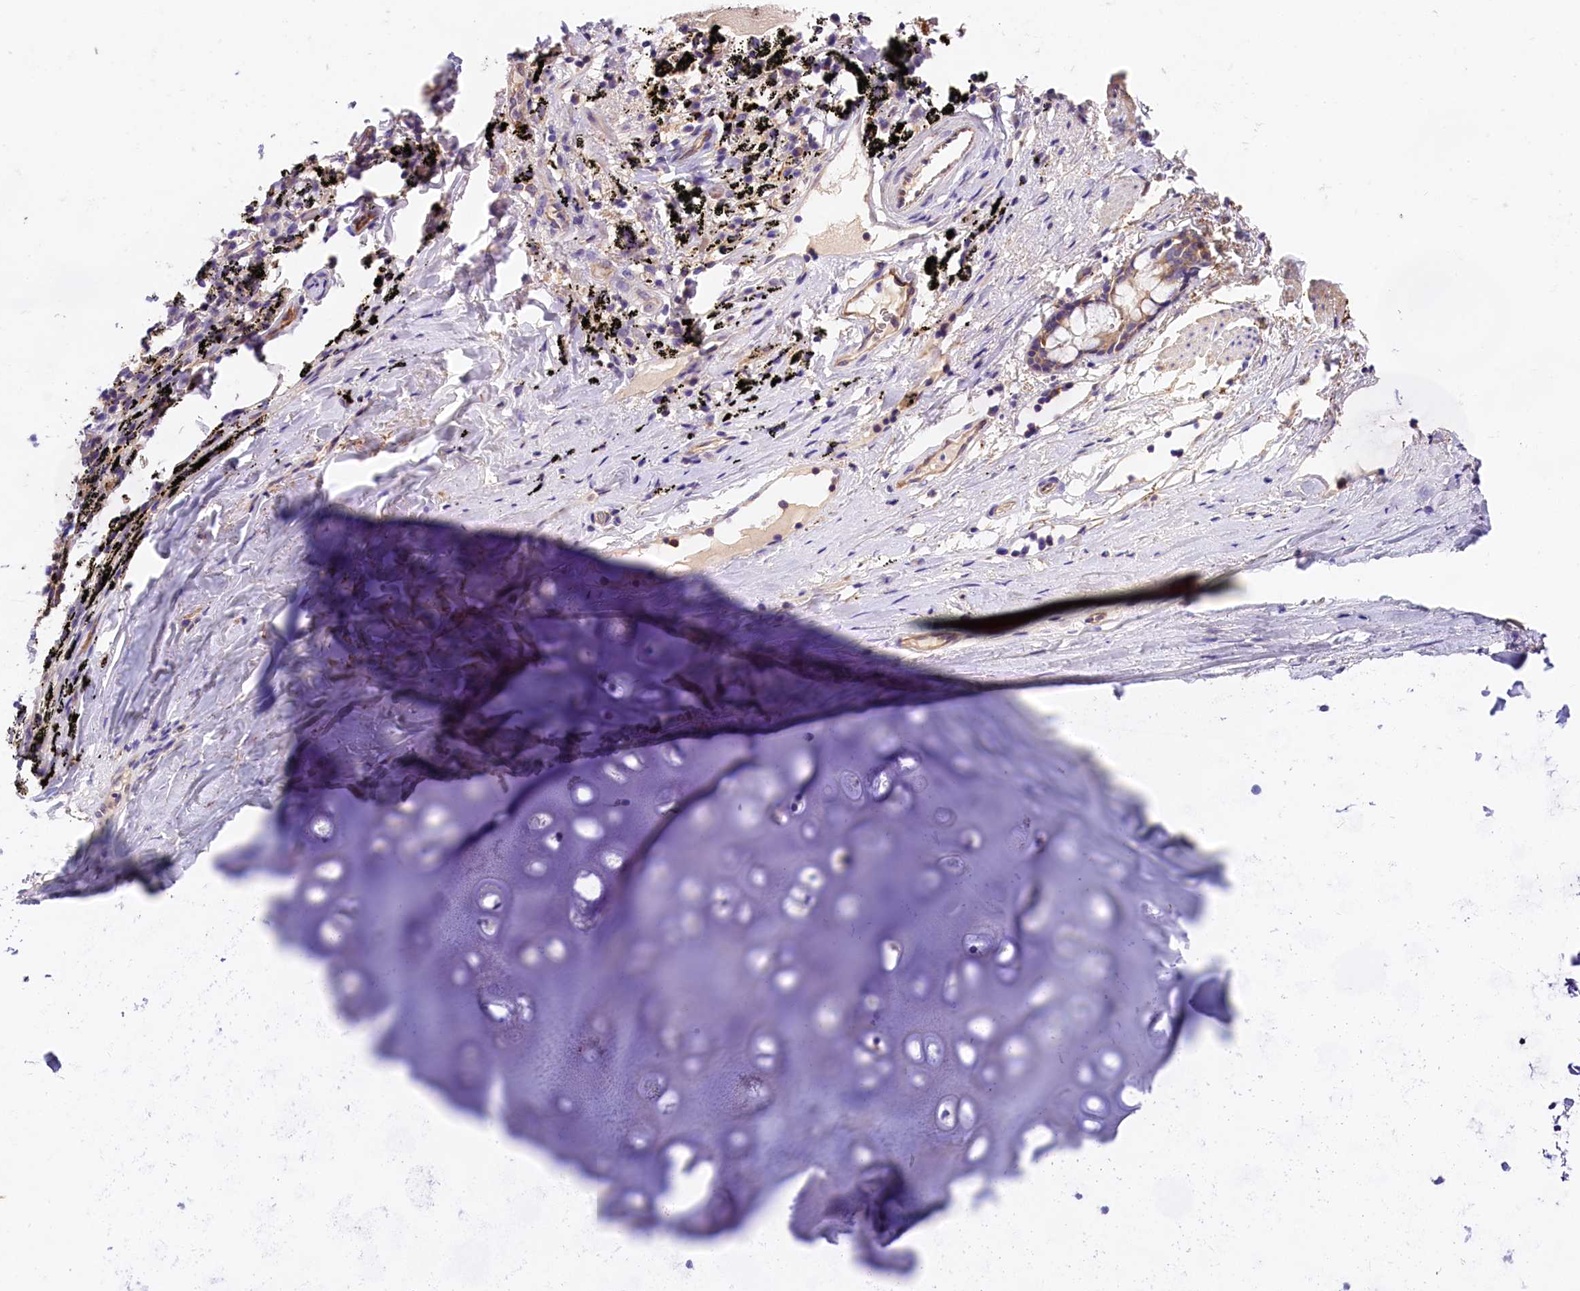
{"staining": {"intensity": "negative", "quantity": "none", "location": "none"}, "tissue": "adipose tissue", "cell_type": "Adipocytes", "image_type": "normal", "snomed": [{"axis": "morphology", "description": "Normal tissue, NOS"}, {"axis": "topography", "description": "Lymph node"}, {"axis": "topography", "description": "Bronchus"}], "caption": "The image reveals no staining of adipocytes in unremarkable adipose tissue.", "gene": "OAS3", "patient": {"sex": "male", "age": 63}}